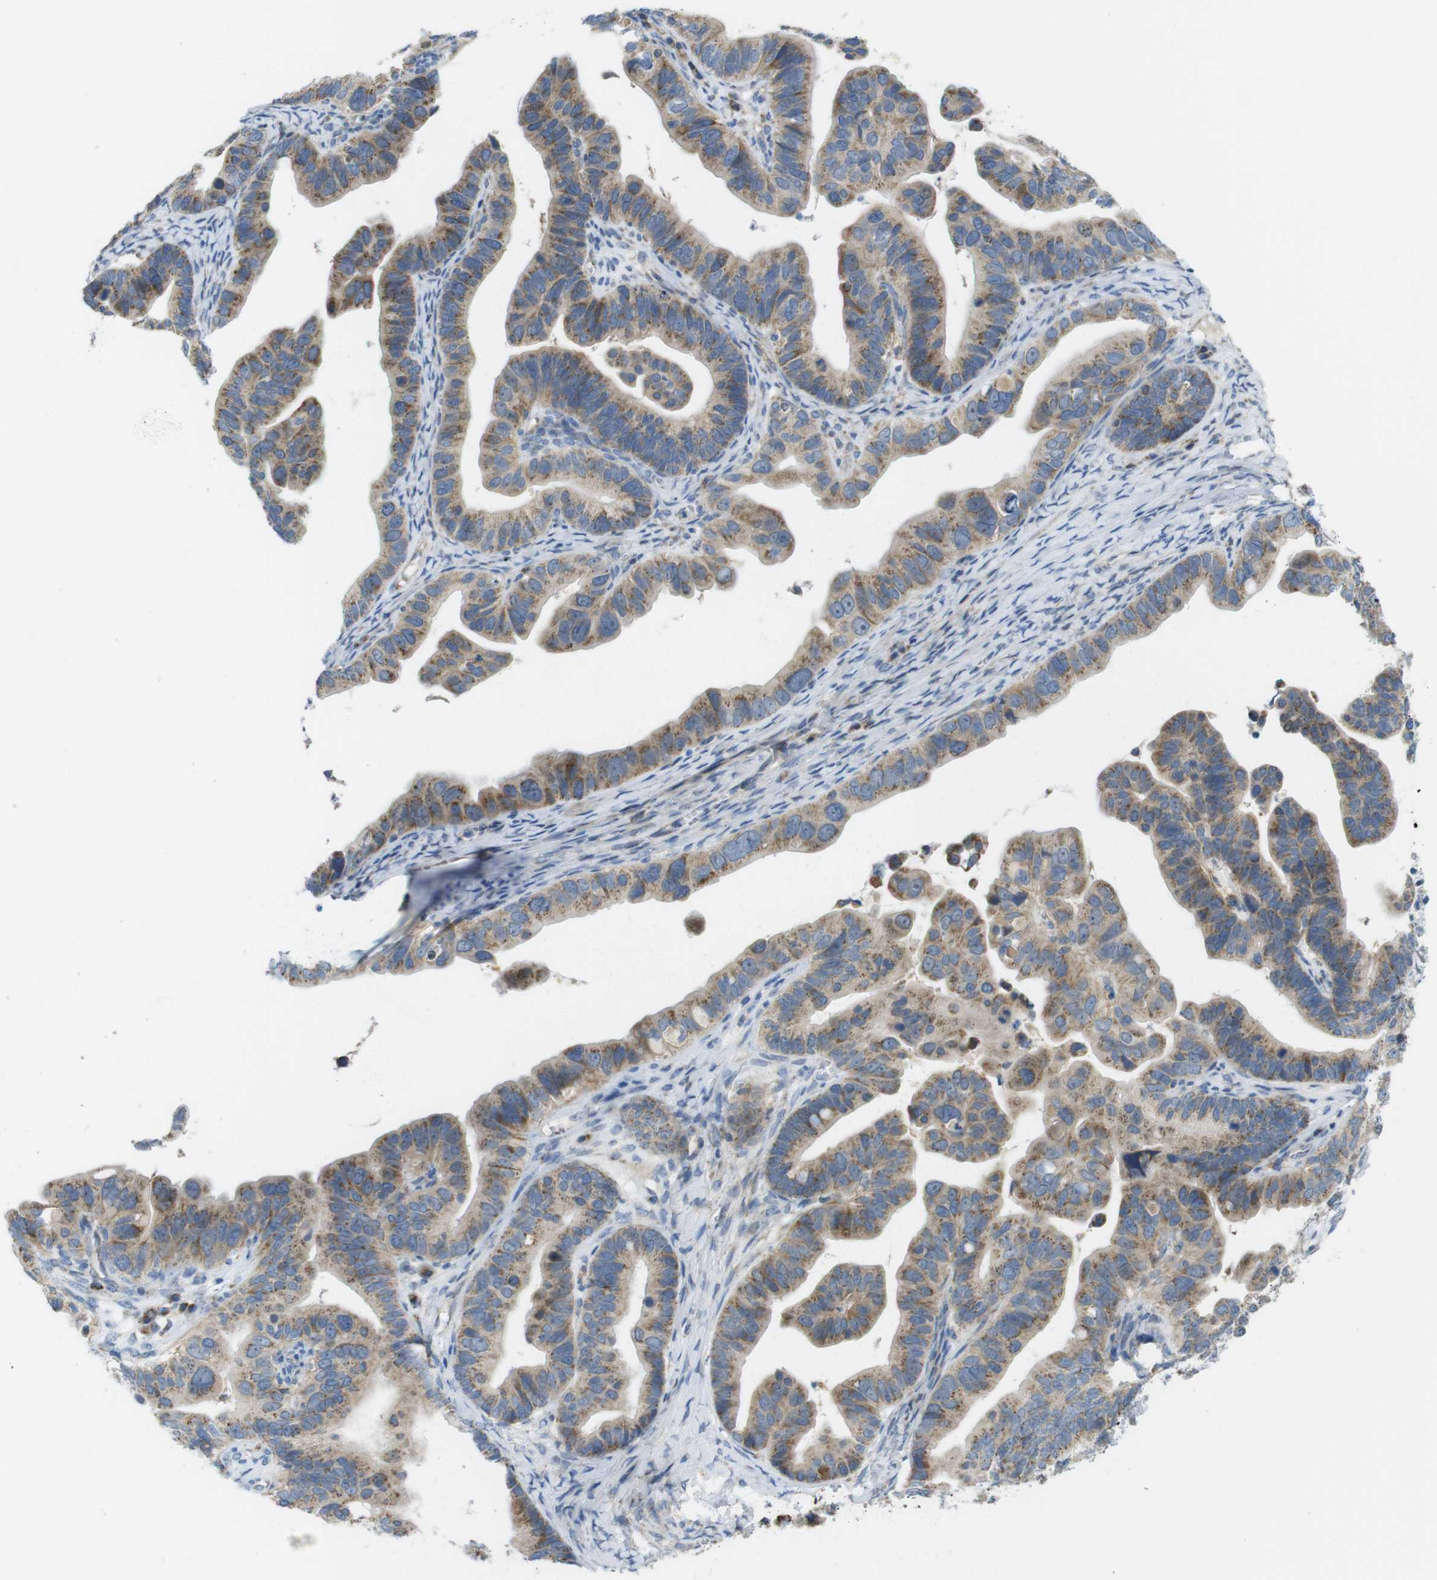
{"staining": {"intensity": "moderate", "quantity": ">75%", "location": "cytoplasmic/membranous"}, "tissue": "ovarian cancer", "cell_type": "Tumor cells", "image_type": "cancer", "snomed": [{"axis": "morphology", "description": "Cystadenocarcinoma, serous, NOS"}, {"axis": "topography", "description": "Ovary"}], "caption": "A high-resolution image shows immunohistochemistry staining of serous cystadenocarcinoma (ovarian), which reveals moderate cytoplasmic/membranous staining in about >75% of tumor cells.", "gene": "MARCHF1", "patient": {"sex": "female", "age": 56}}